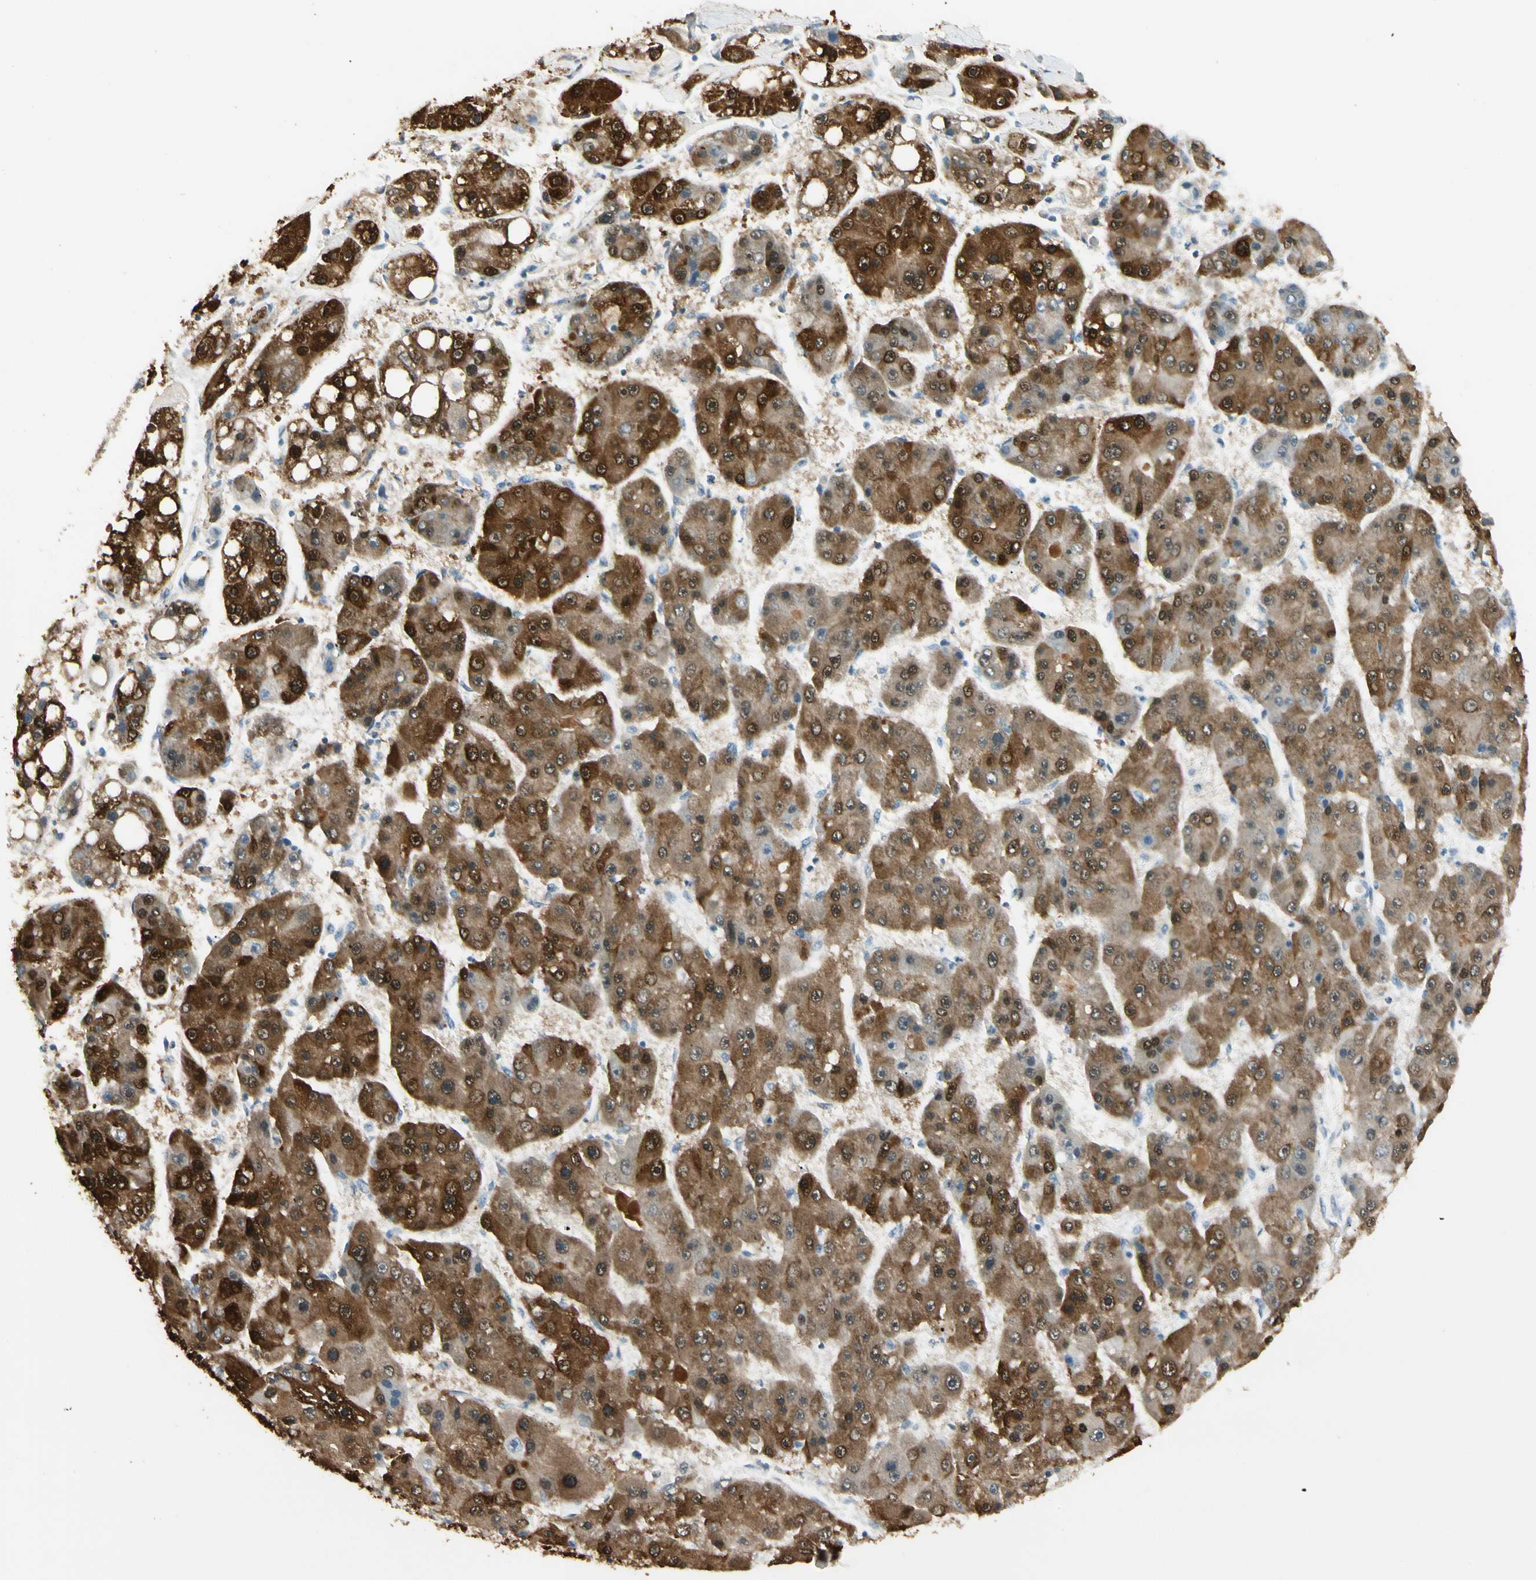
{"staining": {"intensity": "strong", "quantity": ">75%", "location": "cytoplasmic/membranous,nuclear"}, "tissue": "liver cancer", "cell_type": "Tumor cells", "image_type": "cancer", "snomed": [{"axis": "morphology", "description": "Carcinoma, Hepatocellular, NOS"}, {"axis": "topography", "description": "Liver"}], "caption": "A brown stain highlights strong cytoplasmic/membranous and nuclear expression of a protein in liver hepatocellular carcinoma tumor cells.", "gene": "GNE", "patient": {"sex": "female", "age": 61}}